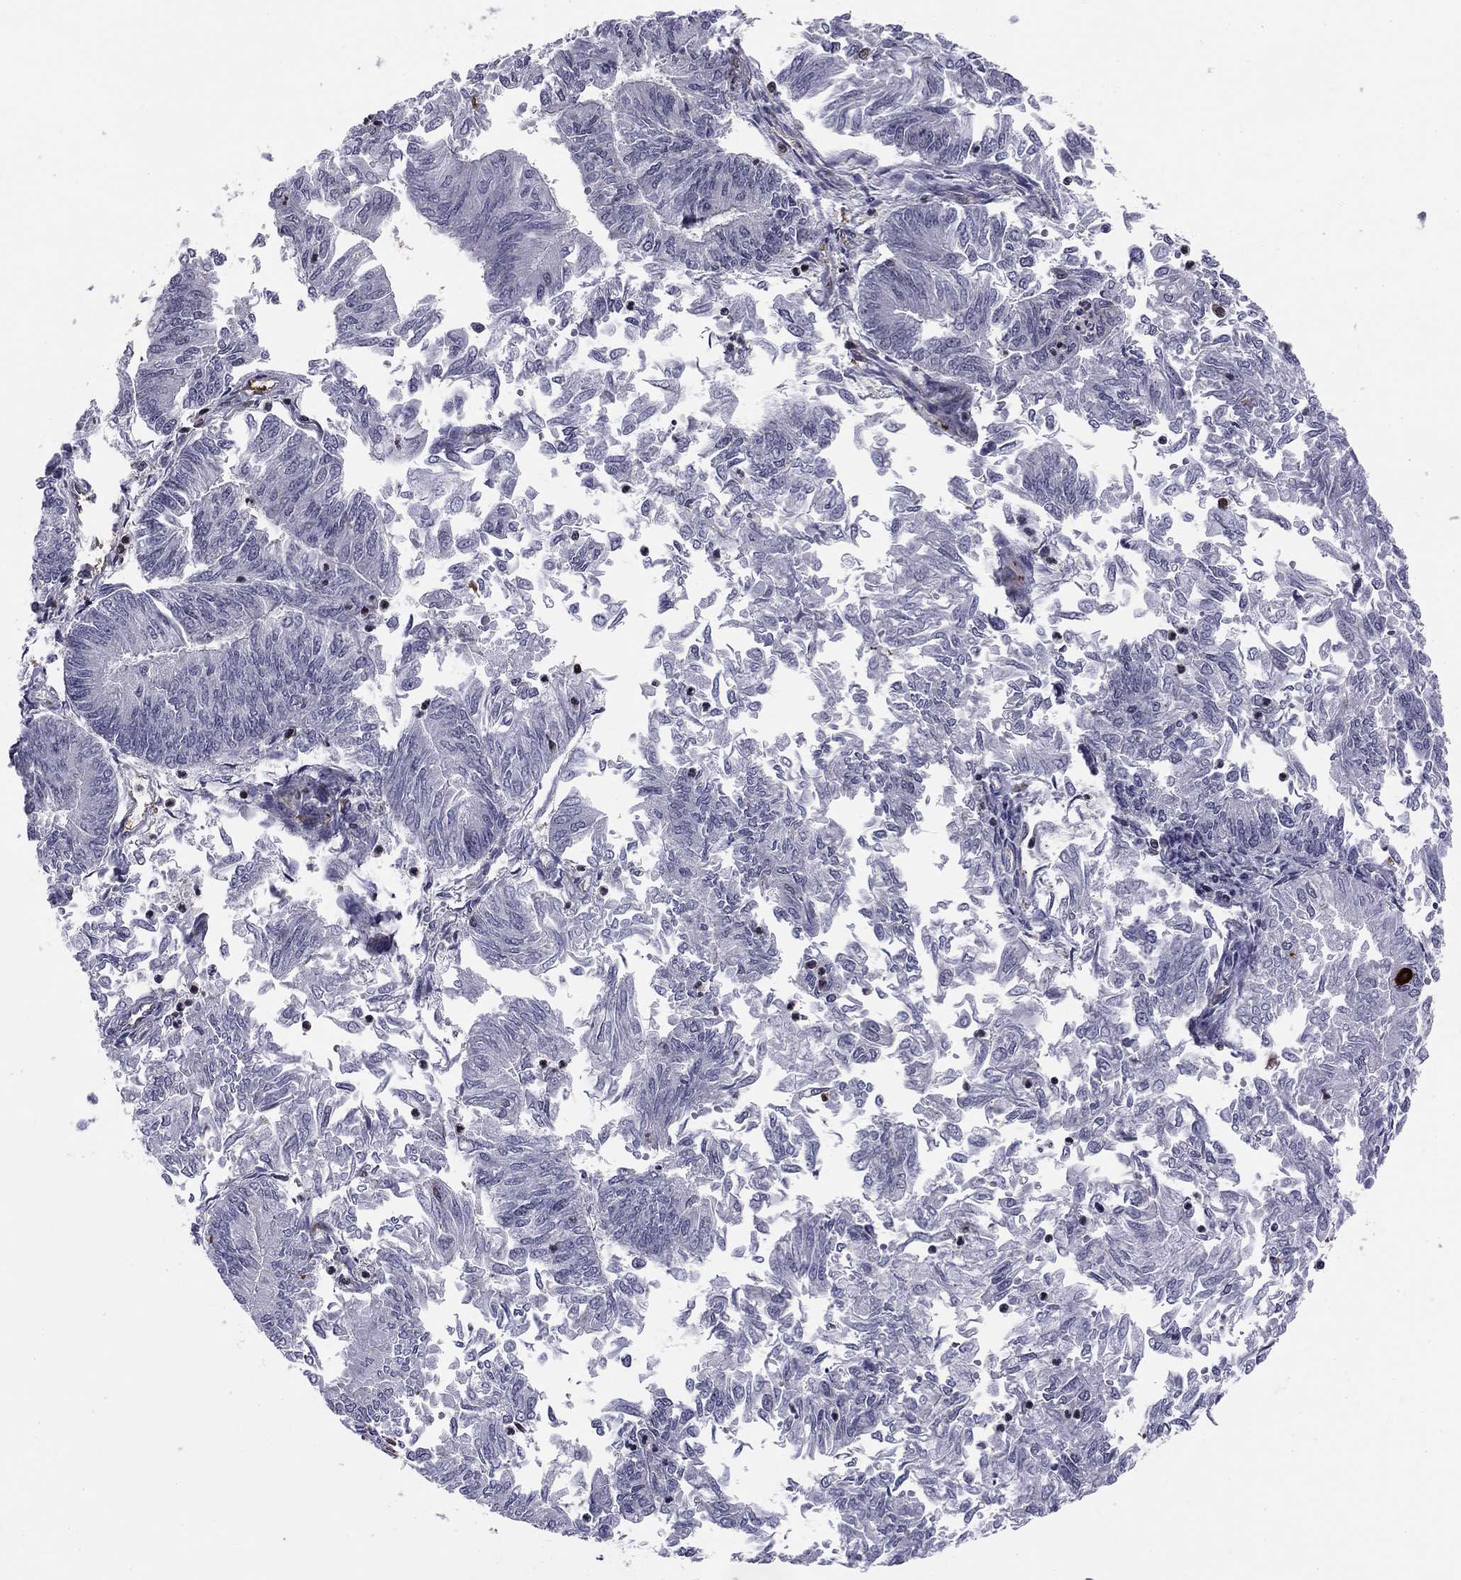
{"staining": {"intensity": "negative", "quantity": "none", "location": "none"}, "tissue": "endometrial cancer", "cell_type": "Tumor cells", "image_type": "cancer", "snomed": [{"axis": "morphology", "description": "Adenocarcinoma, NOS"}, {"axis": "topography", "description": "Endometrium"}], "caption": "IHC of adenocarcinoma (endometrial) exhibits no expression in tumor cells.", "gene": "PLCB2", "patient": {"sex": "female", "age": 59}}